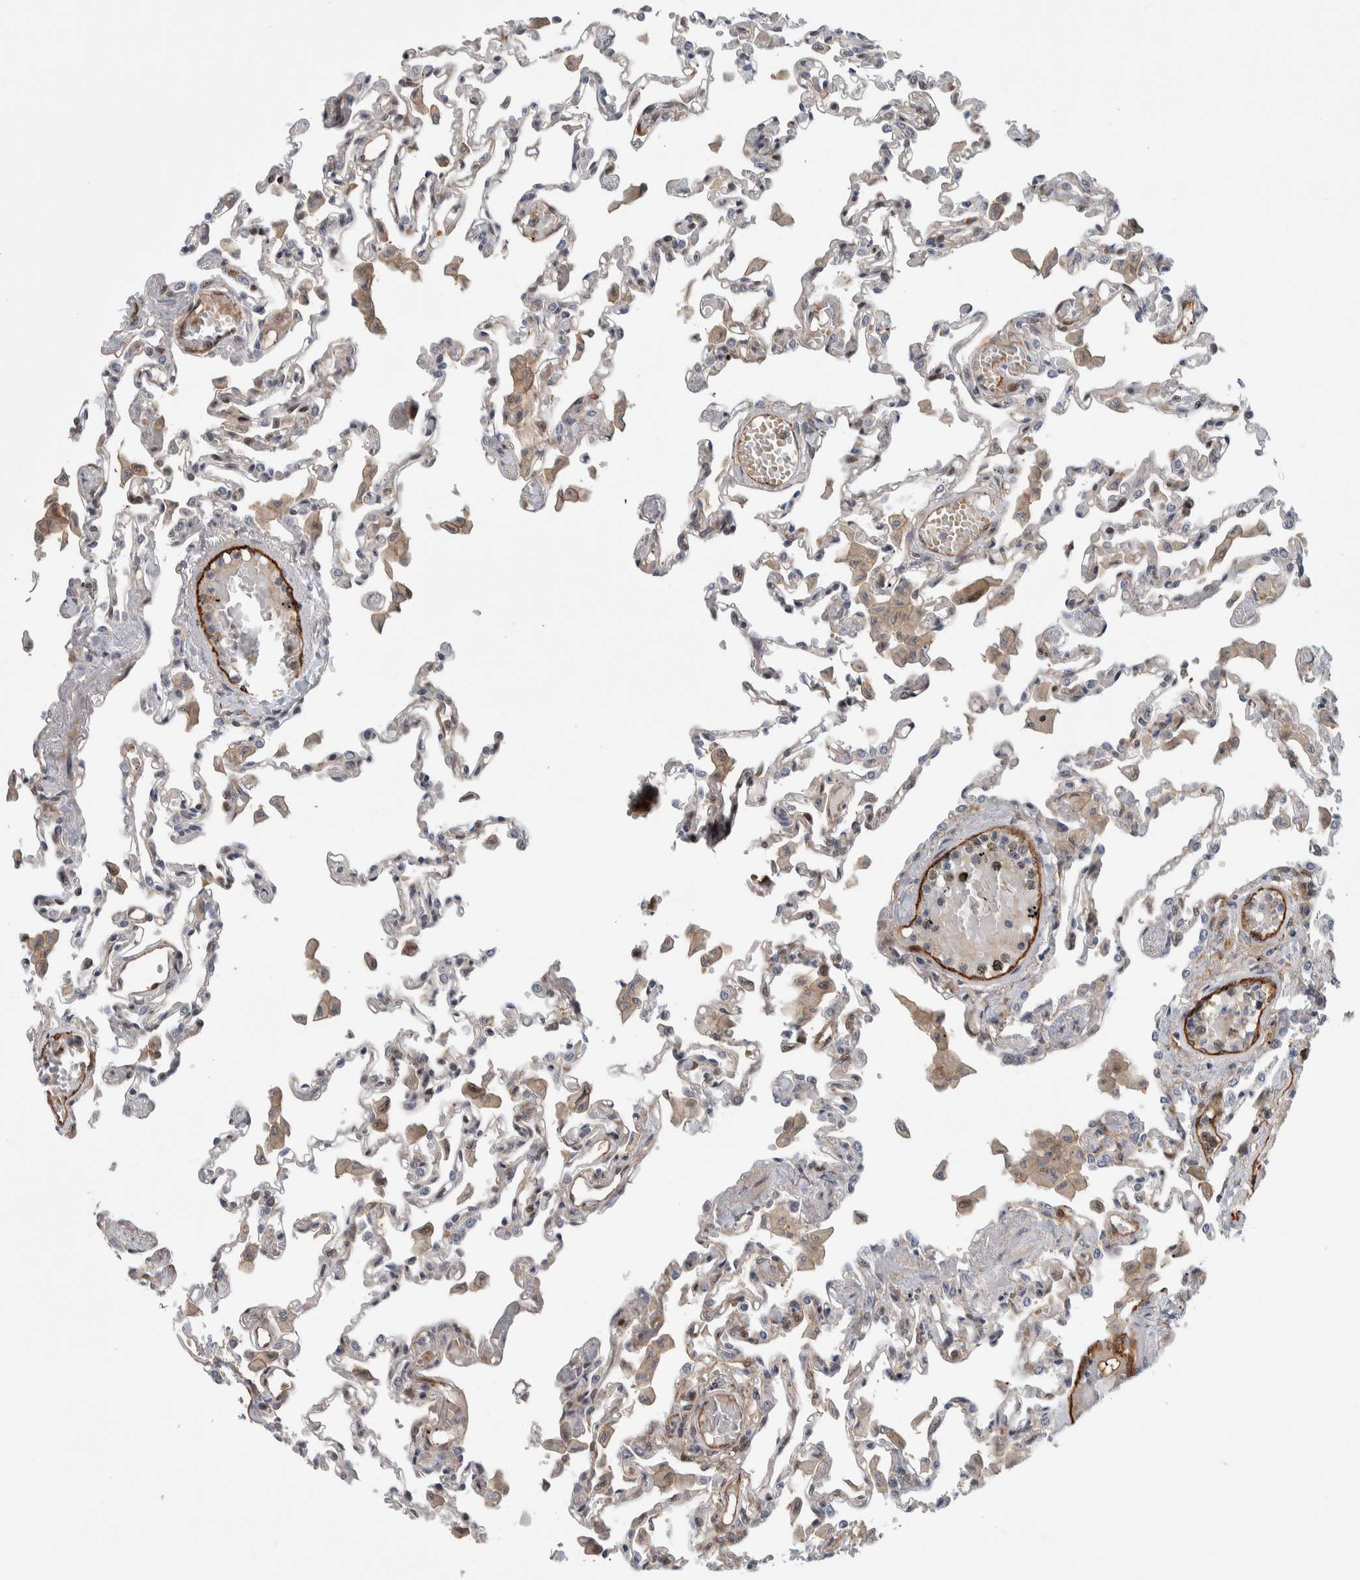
{"staining": {"intensity": "moderate", "quantity": "<25%", "location": "cytoplasmic/membranous,nuclear"}, "tissue": "lung", "cell_type": "Alveolar cells", "image_type": "normal", "snomed": [{"axis": "morphology", "description": "Normal tissue, NOS"}, {"axis": "topography", "description": "Bronchus"}, {"axis": "topography", "description": "Lung"}], "caption": "Protein analysis of normal lung demonstrates moderate cytoplasmic/membranous,nuclear expression in about <25% of alveolar cells. (IHC, brightfield microscopy, high magnification).", "gene": "MSL1", "patient": {"sex": "female", "age": 49}}